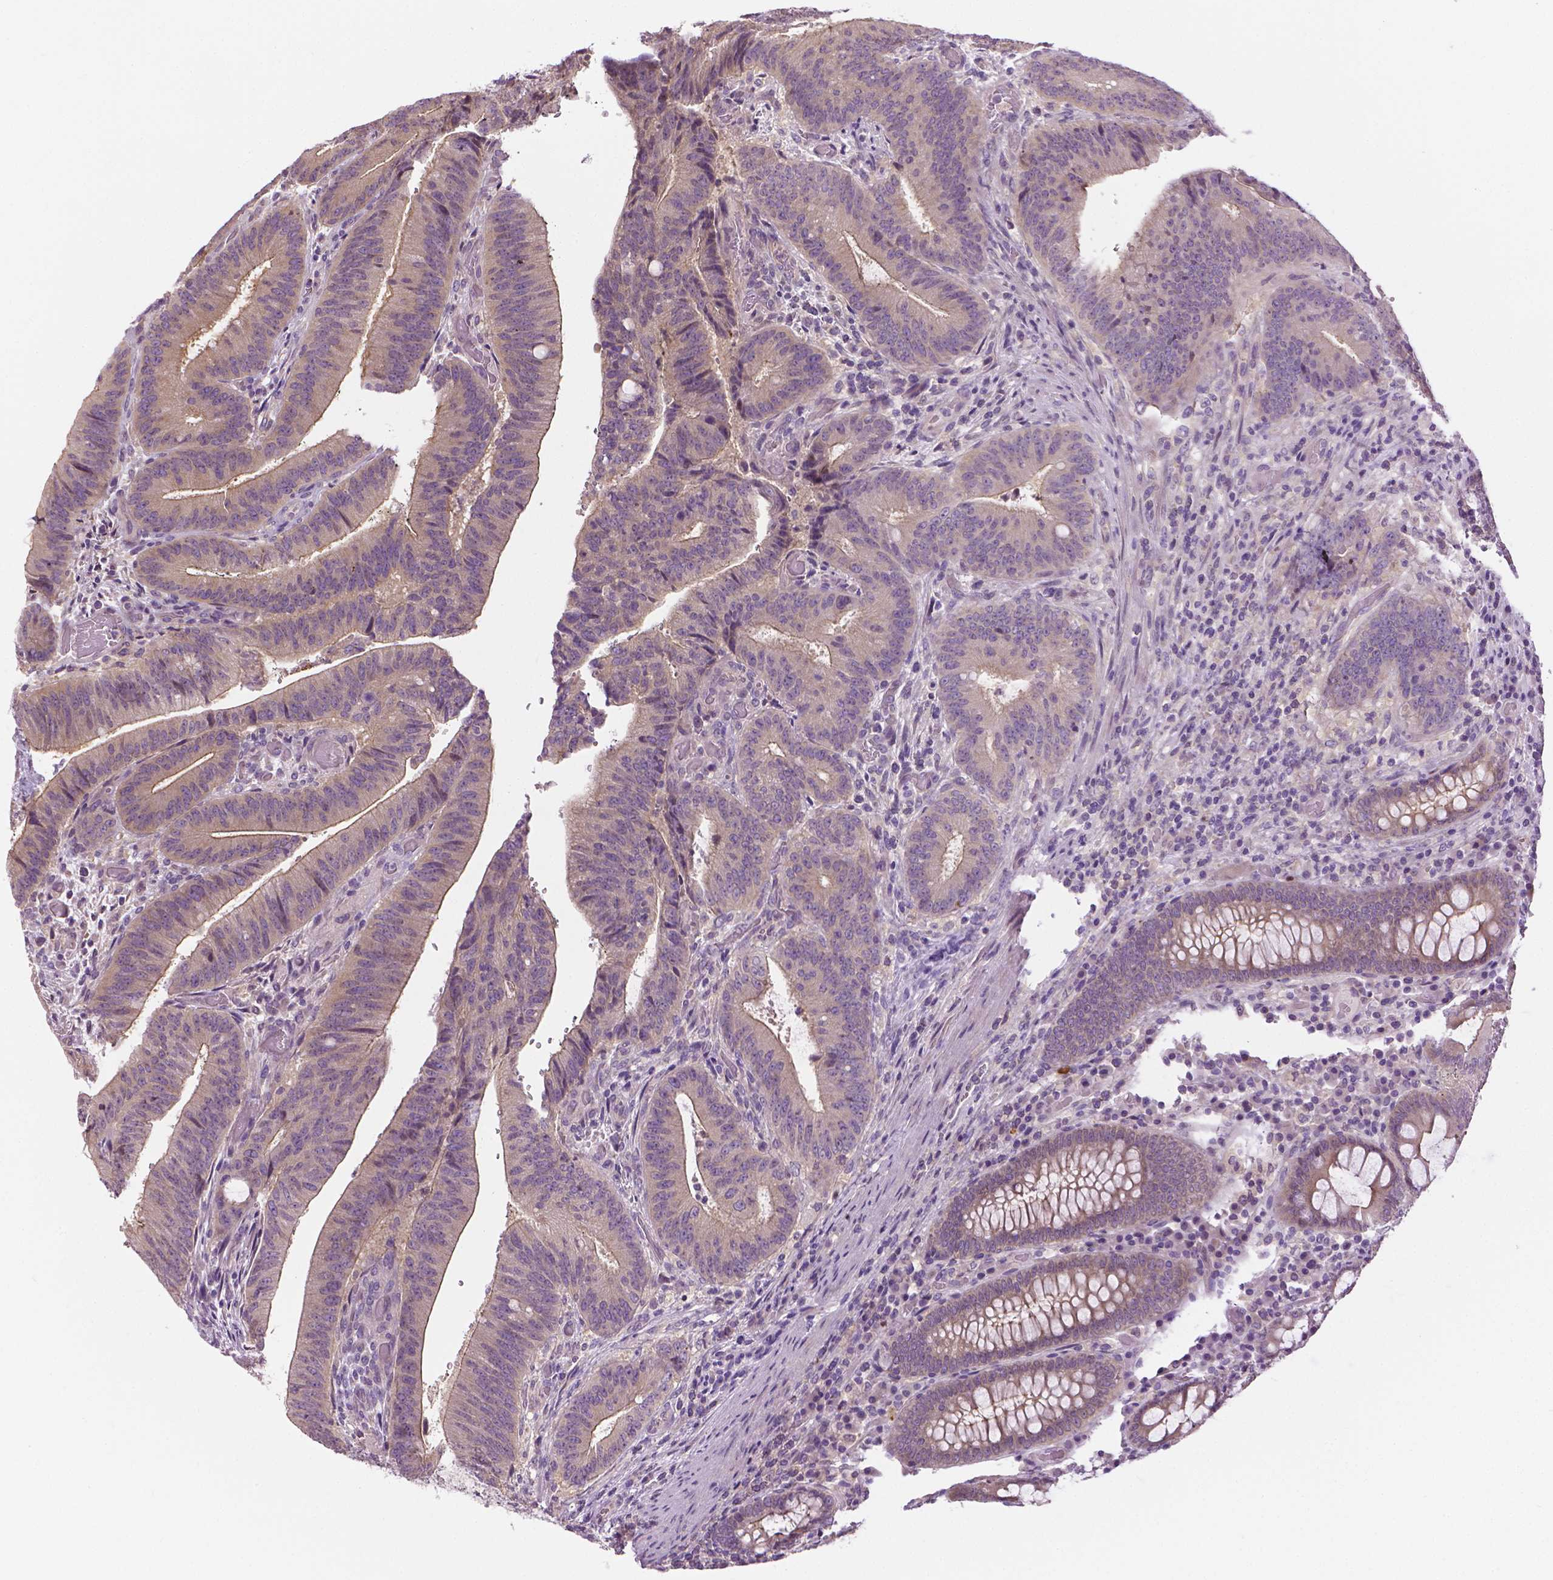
{"staining": {"intensity": "negative", "quantity": "none", "location": "none"}, "tissue": "colorectal cancer", "cell_type": "Tumor cells", "image_type": "cancer", "snomed": [{"axis": "morphology", "description": "Adenocarcinoma, NOS"}, {"axis": "topography", "description": "Colon"}], "caption": "Histopathology image shows no significant protein positivity in tumor cells of colorectal cancer.", "gene": "MCOLN3", "patient": {"sex": "female", "age": 43}}